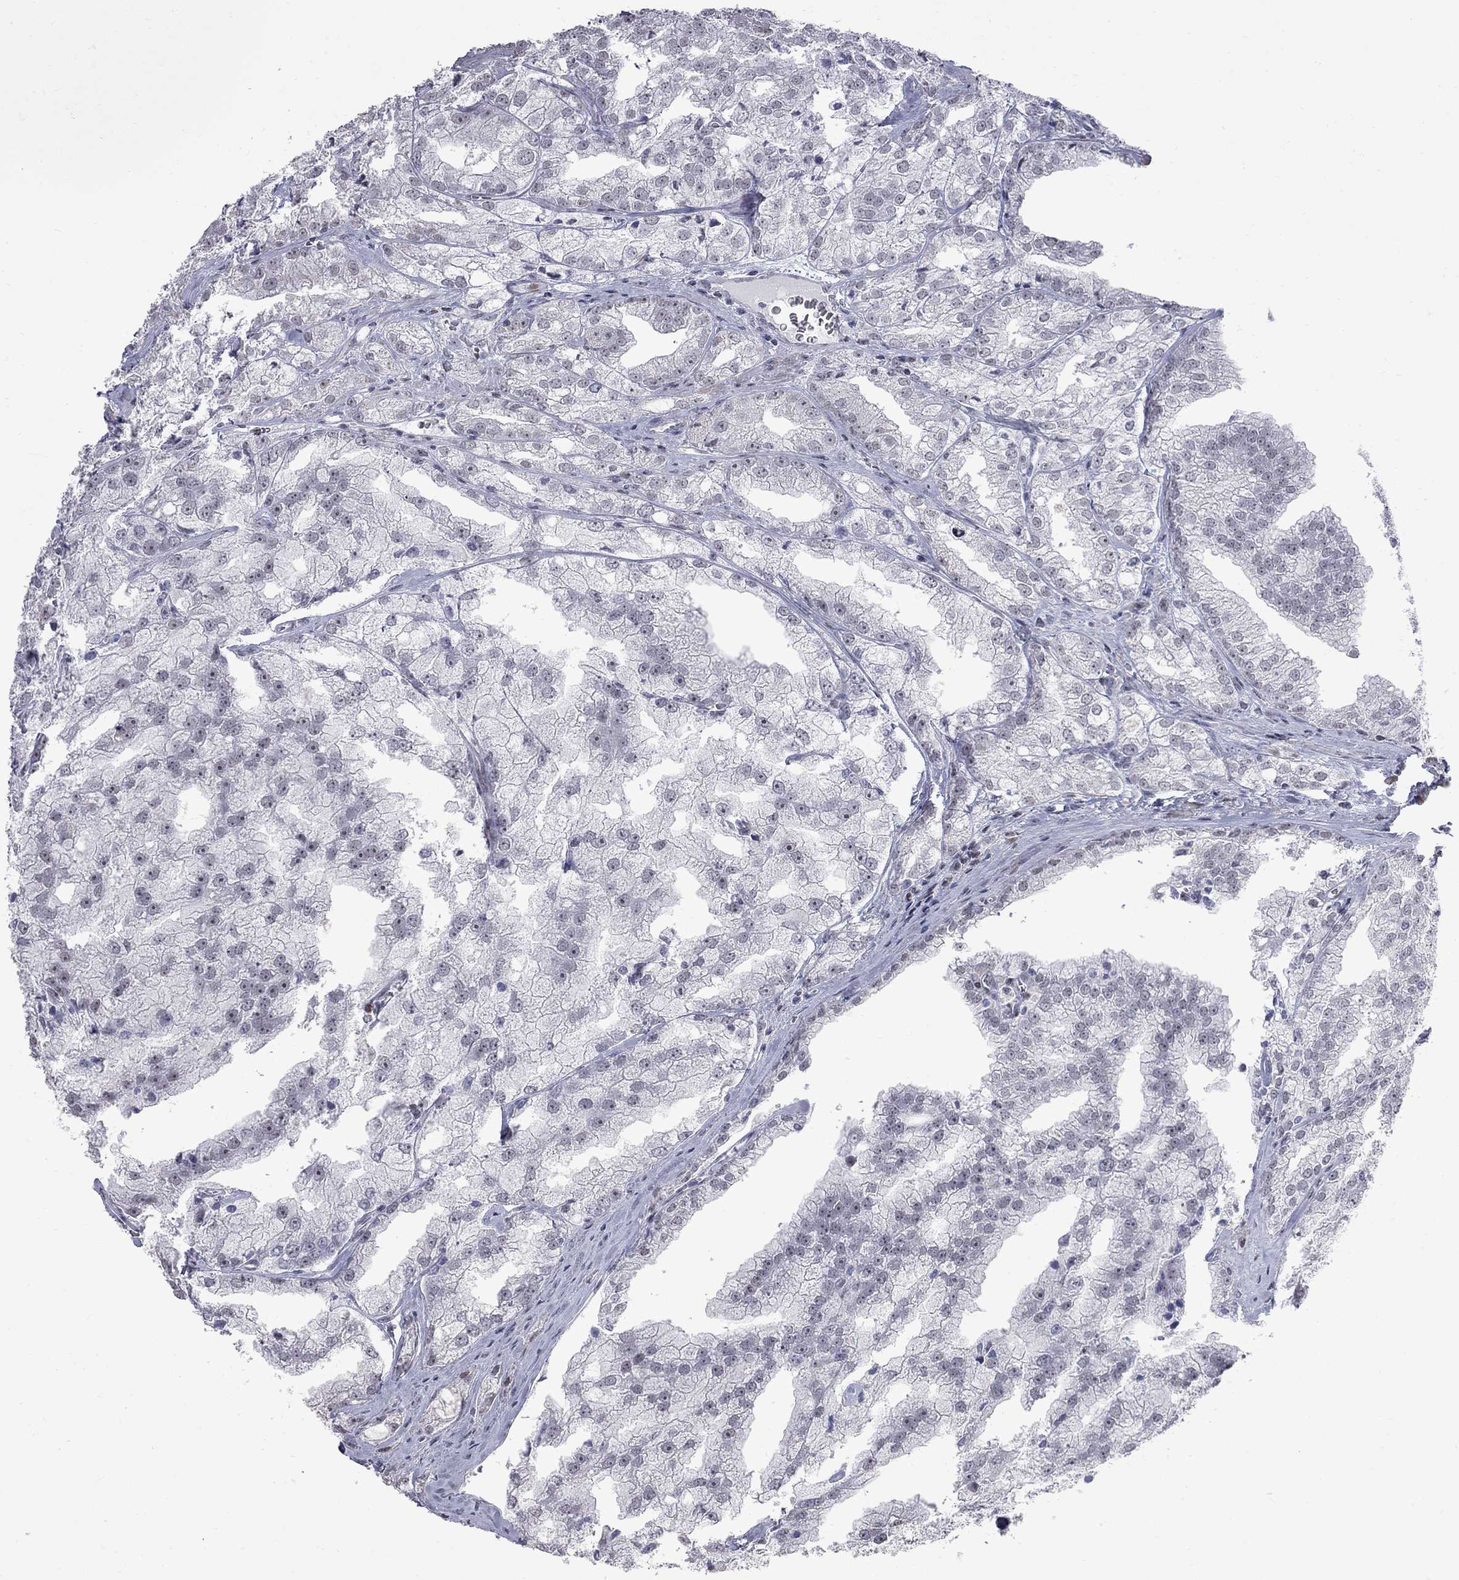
{"staining": {"intensity": "negative", "quantity": "none", "location": "none"}, "tissue": "prostate cancer", "cell_type": "Tumor cells", "image_type": "cancer", "snomed": [{"axis": "morphology", "description": "Adenocarcinoma, NOS"}, {"axis": "topography", "description": "Prostate"}], "caption": "Photomicrograph shows no significant protein staining in tumor cells of prostate adenocarcinoma.", "gene": "ZNF154", "patient": {"sex": "male", "age": 70}}